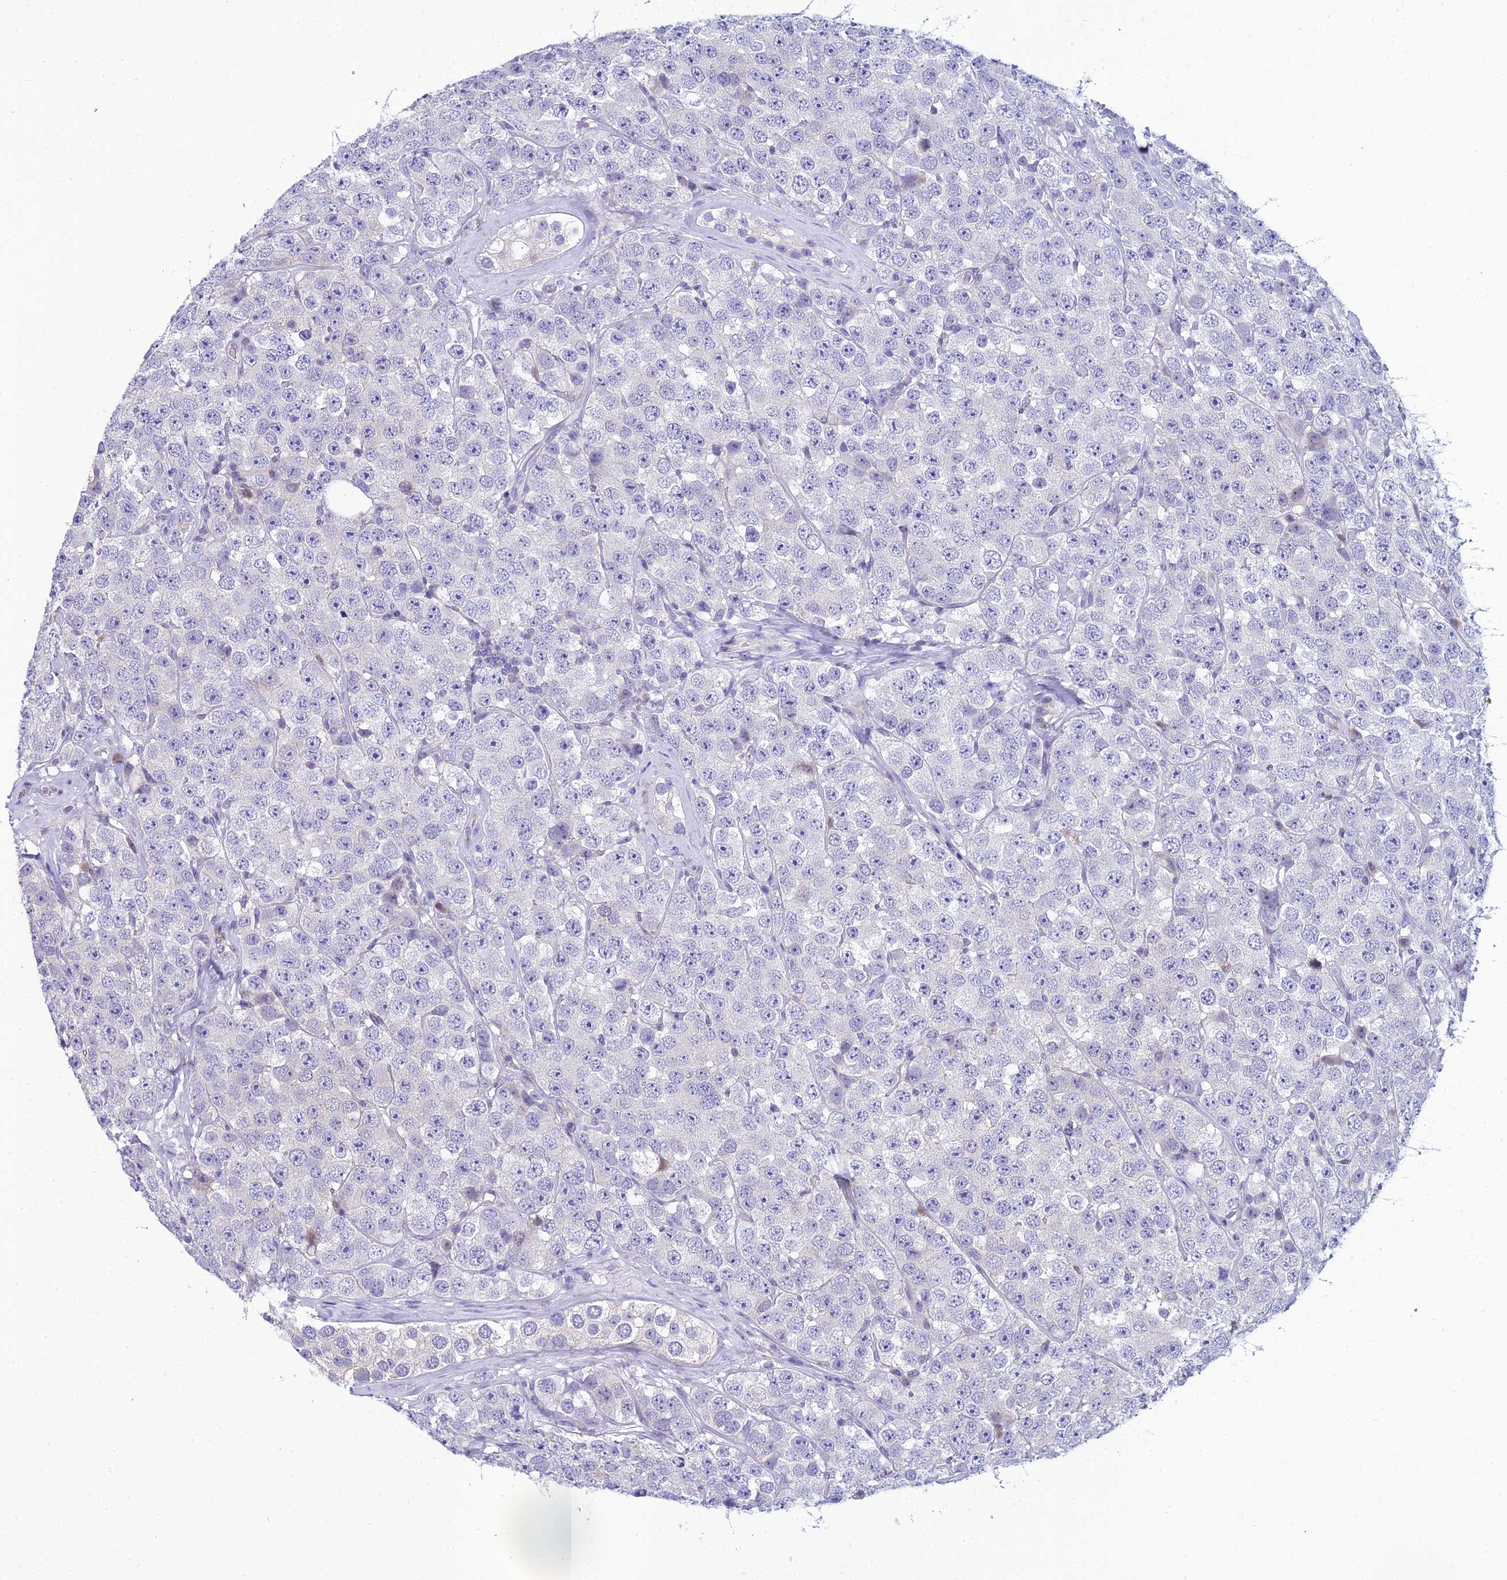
{"staining": {"intensity": "negative", "quantity": "none", "location": "none"}, "tissue": "testis cancer", "cell_type": "Tumor cells", "image_type": "cancer", "snomed": [{"axis": "morphology", "description": "Seminoma, NOS"}, {"axis": "topography", "description": "Testis"}], "caption": "Tumor cells show no significant protein positivity in testis cancer (seminoma).", "gene": "ZMIZ1", "patient": {"sex": "male", "age": 28}}